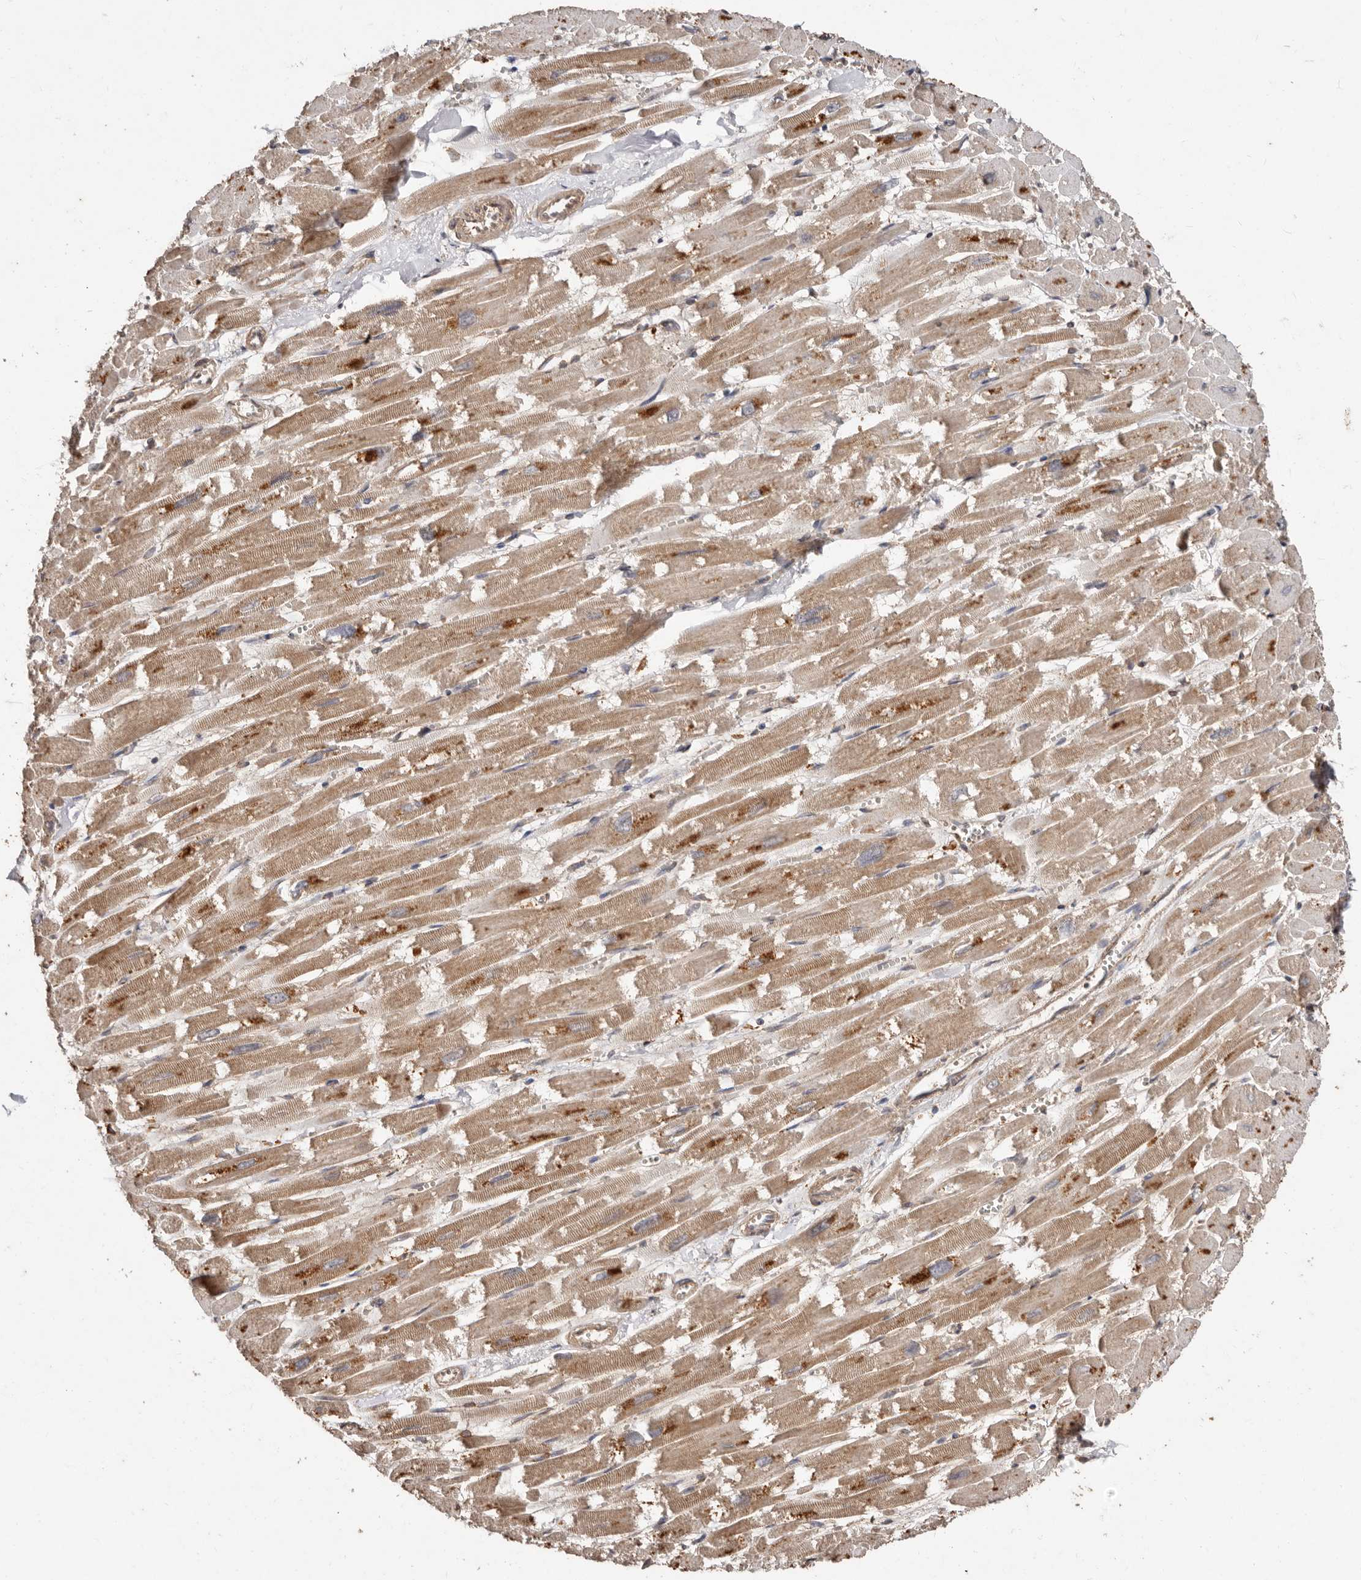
{"staining": {"intensity": "moderate", "quantity": ">75%", "location": "cytoplasmic/membranous"}, "tissue": "heart muscle", "cell_type": "Cardiomyocytes", "image_type": "normal", "snomed": [{"axis": "morphology", "description": "Normal tissue, NOS"}, {"axis": "topography", "description": "Heart"}], "caption": "Immunohistochemical staining of benign heart muscle exhibits moderate cytoplasmic/membranous protein staining in approximately >75% of cardiomyocytes. The staining was performed using DAB to visualize the protein expression in brown, while the nuclei were stained in blue with hematoxylin (Magnification: 20x).", "gene": "RSPO2", "patient": {"sex": "male", "age": 54}}